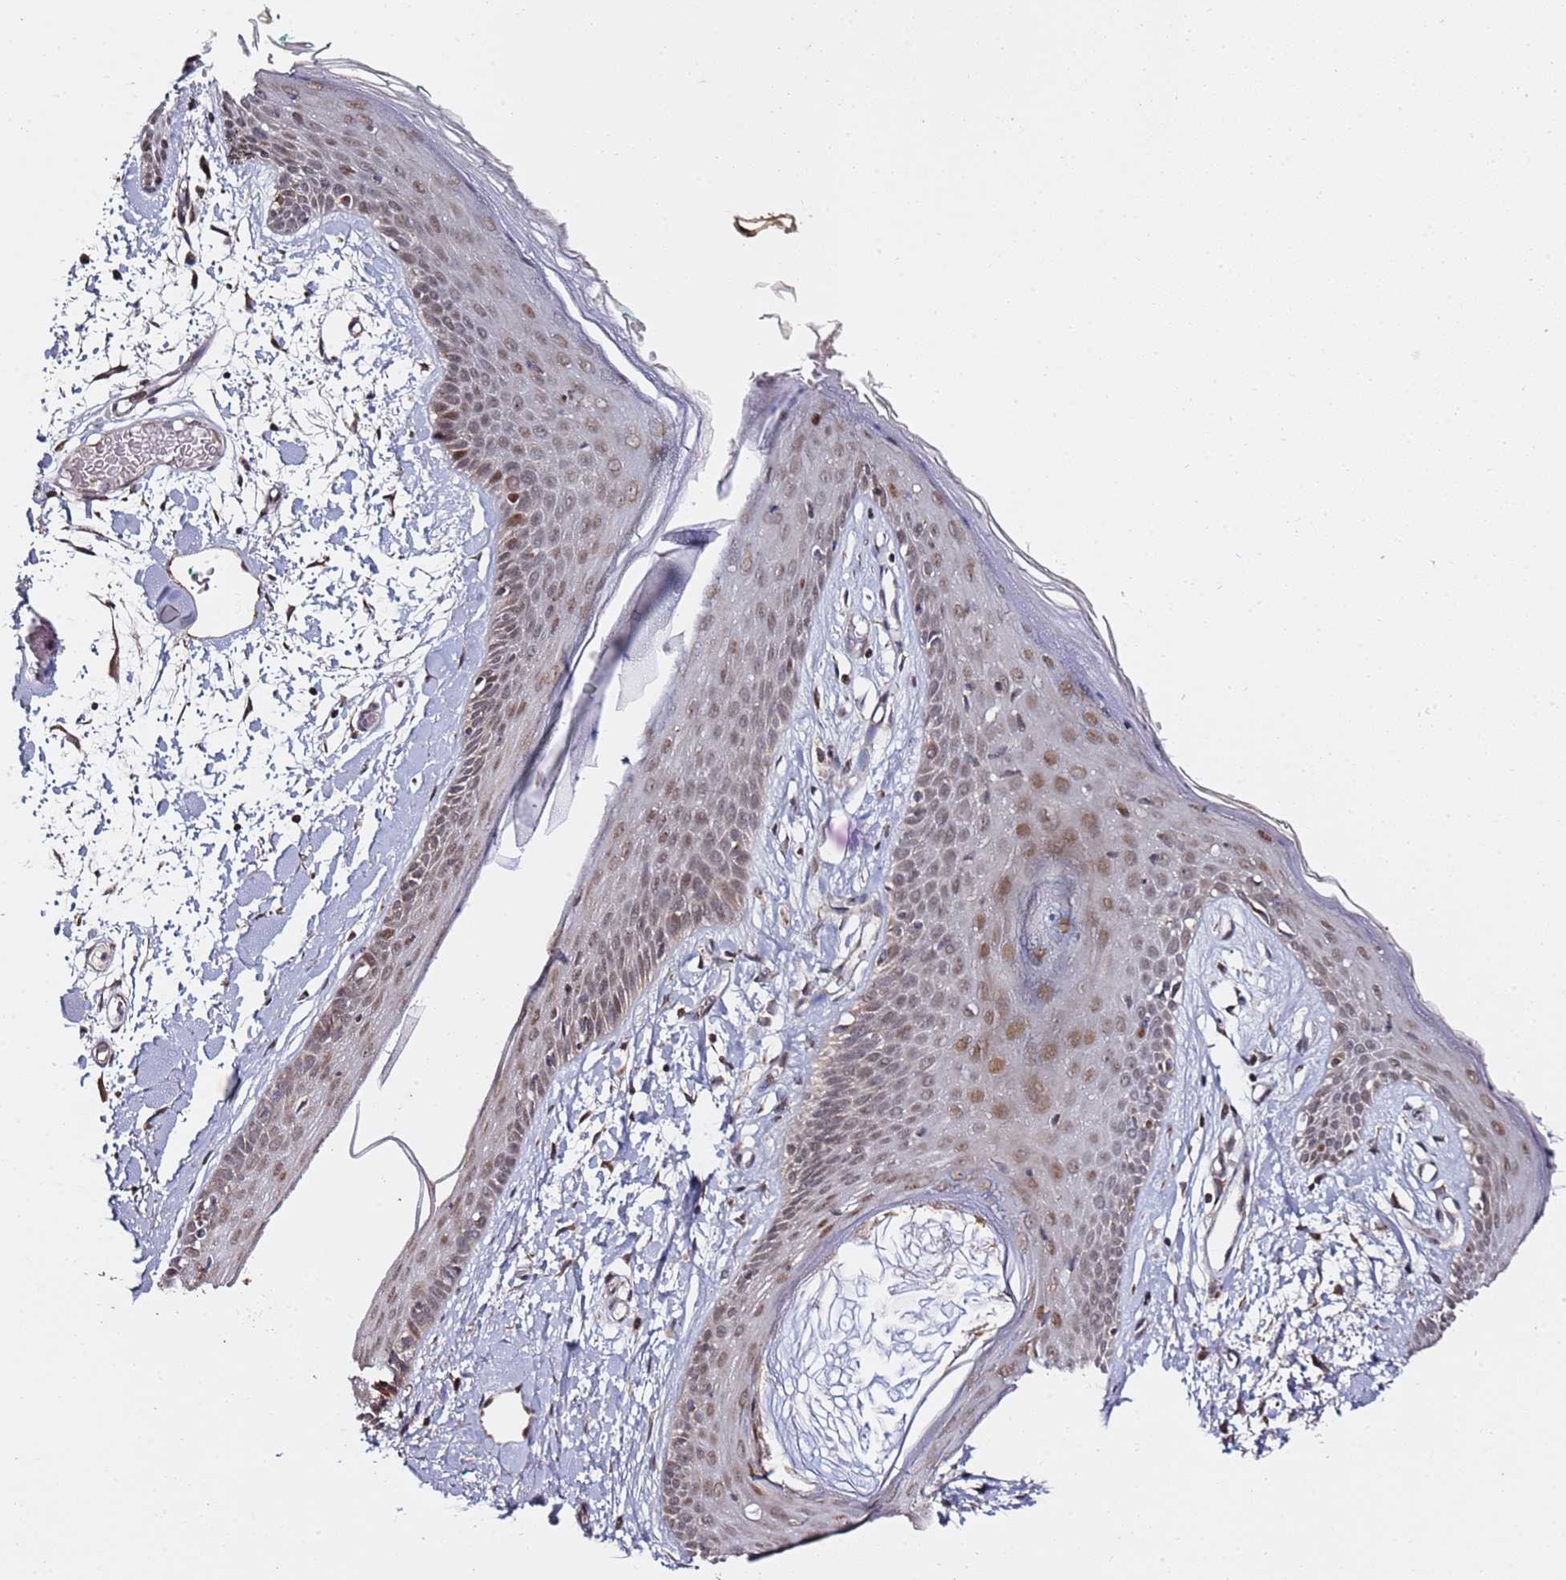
{"staining": {"intensity": "moderate", "quantity": "25%-75%", "location": "nuclear"}, "tissue": "skin", "cell_type": "Fibroblasts", "image_type": "normal", "snomed": [{"axis": "morphology", "description": "Normal tissue, NOS"}, {"axis": "topography", "description": "Skin"}], "caption": "Fibroblasts show medium levels of moderate nuclear expression in approximately 25%-75% of cells in benign skin. The staining was performed using DAB, with brown indicating positive protein expression. Nuclei are stained blue with hematoxylin.", "gene": "TP53AIP1", "patient": {"sex": "male", "age": 79}}